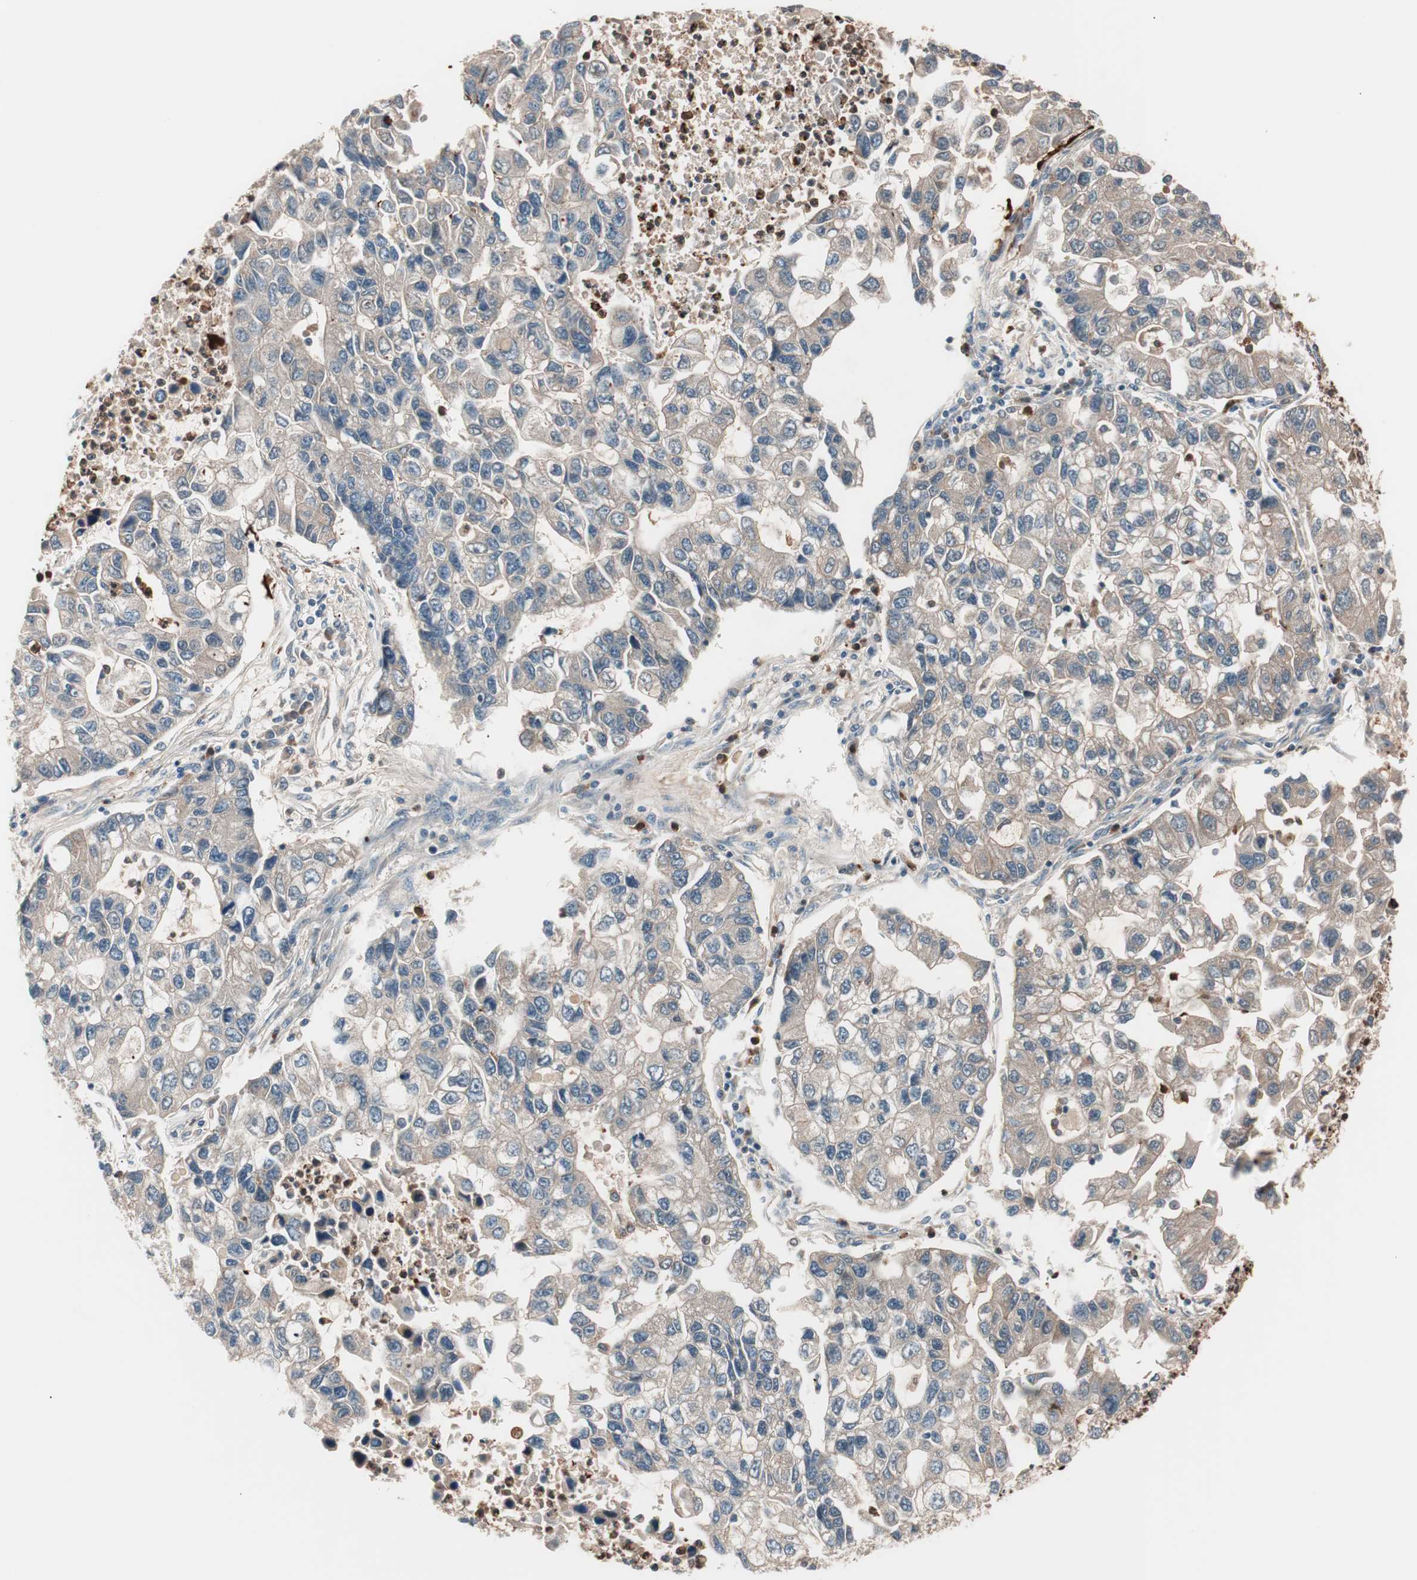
{"staining": {"intensity": "weak", "quantity": ">75%", "location": "cytoplasmic/membranous"}, "tissue": "lung cancer", "cell_type": "Tumor cells", "image_type": "cancer", "snomed": [{"axis": "morphology", "description": "Adenocarcinoma, NOS"}, {"axis": "topography", "description": "Lung"}], "caption": "Immunohistochemical staining of human lung adenocarcinoma reveals low levels of weak cytoplasmic/membranous protein expression in approximately >75% of tumor cells. The staining was performed using DAB to visualize the protein expression in brown, while the nuclei were stained in blue with hematoxylin (Magnification: 20x).", "gene": "TSG101", "patient": {"sex": "female", "age": 51}}